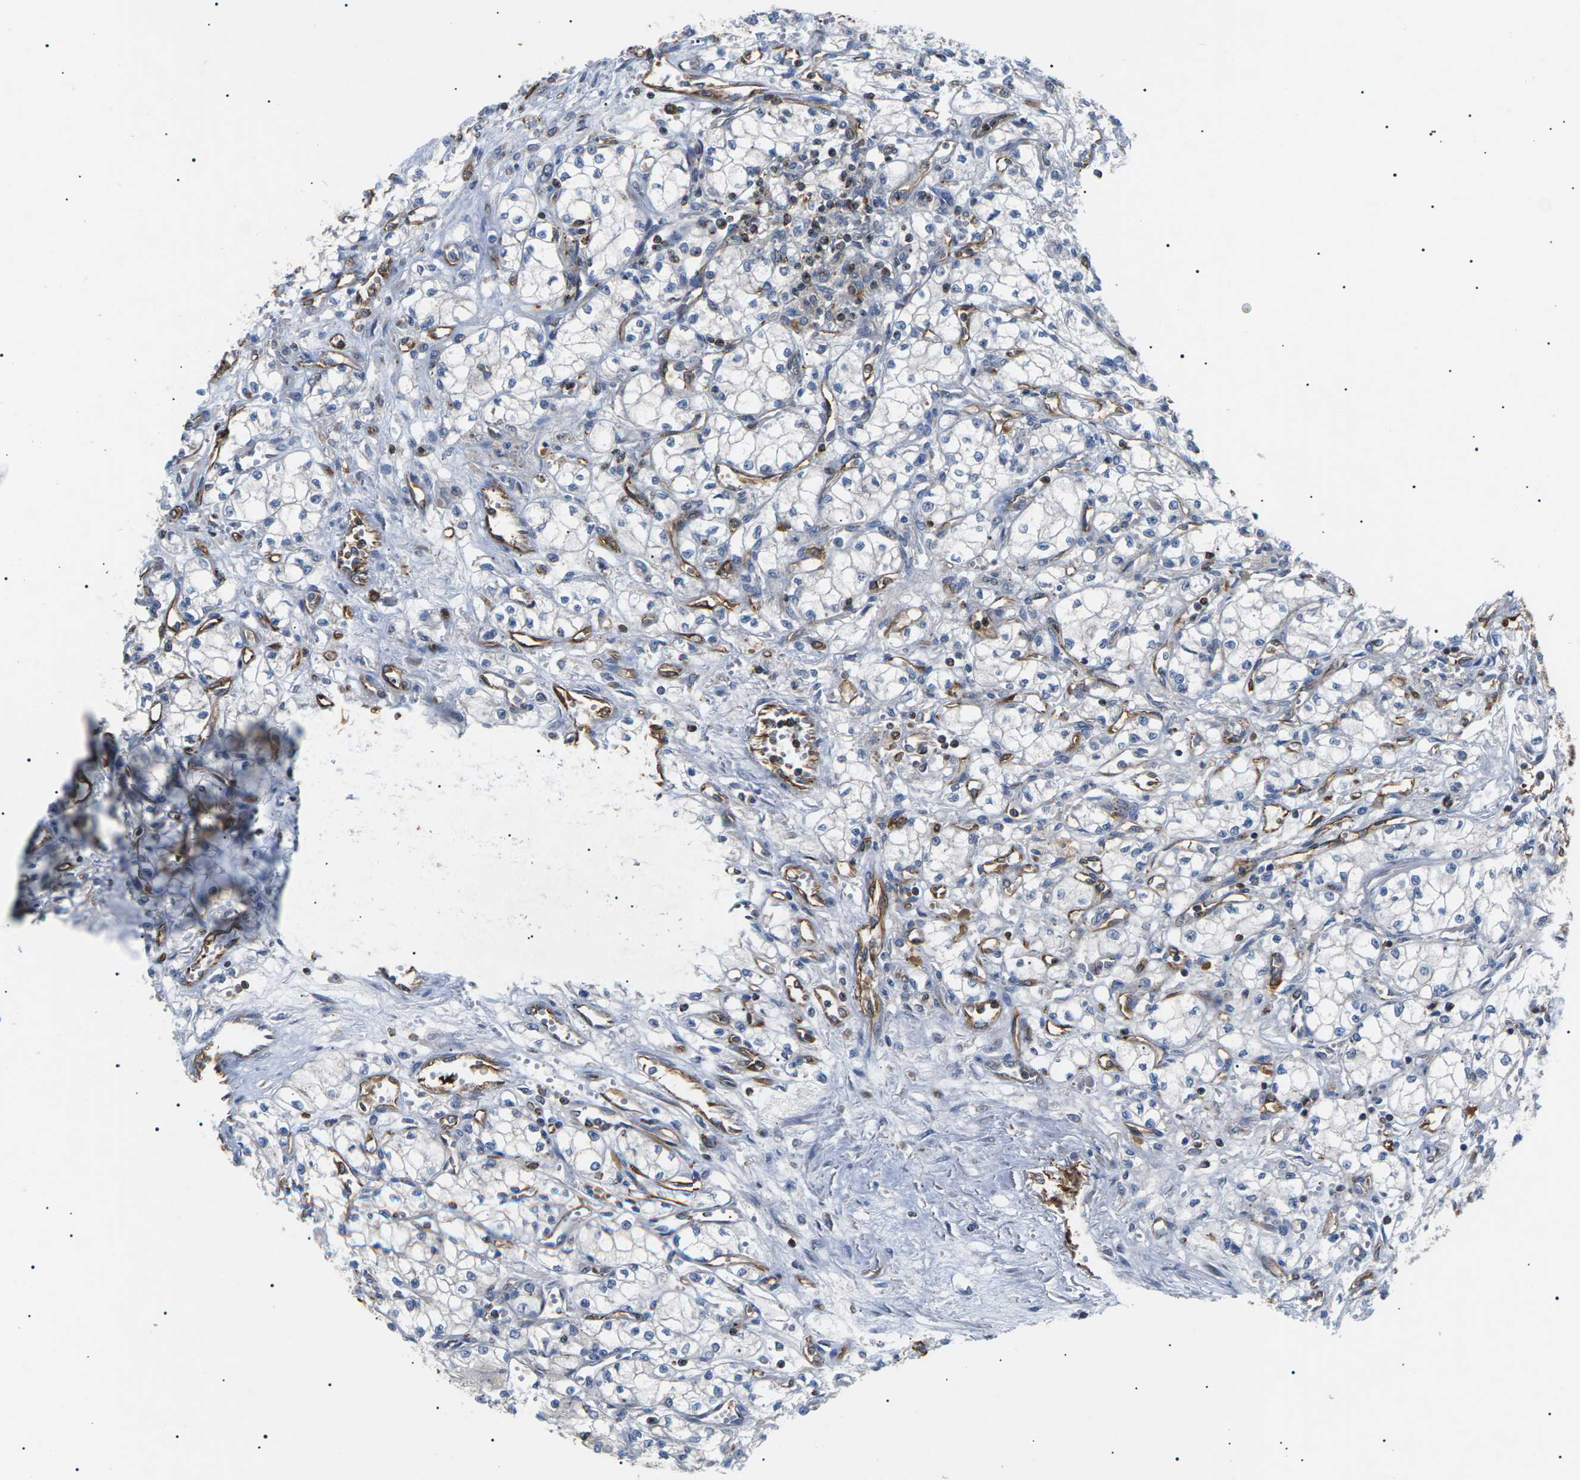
{"staining": {"intensity": "weak", "quantity": "<25%", "location": "cytoplasmic/membranous"}, "tissue": "renal cancer", "cell_type": "Tumor cells", "image_type": "cancer", "snomed": [{"axis": "morphology", "description": "Normal tissue, NOS"}, {"axis": "morphology", "description": "Adenocarcinoma, NOS"}, {"axis": "topography", "description": "Kidney"}], "caption": "Protein analysis of renal adenocarcinoma demonstrates no significant expression in tumor cells.", "gene": "TMTC4", "patient": {"sex": "male", "age": 59}}